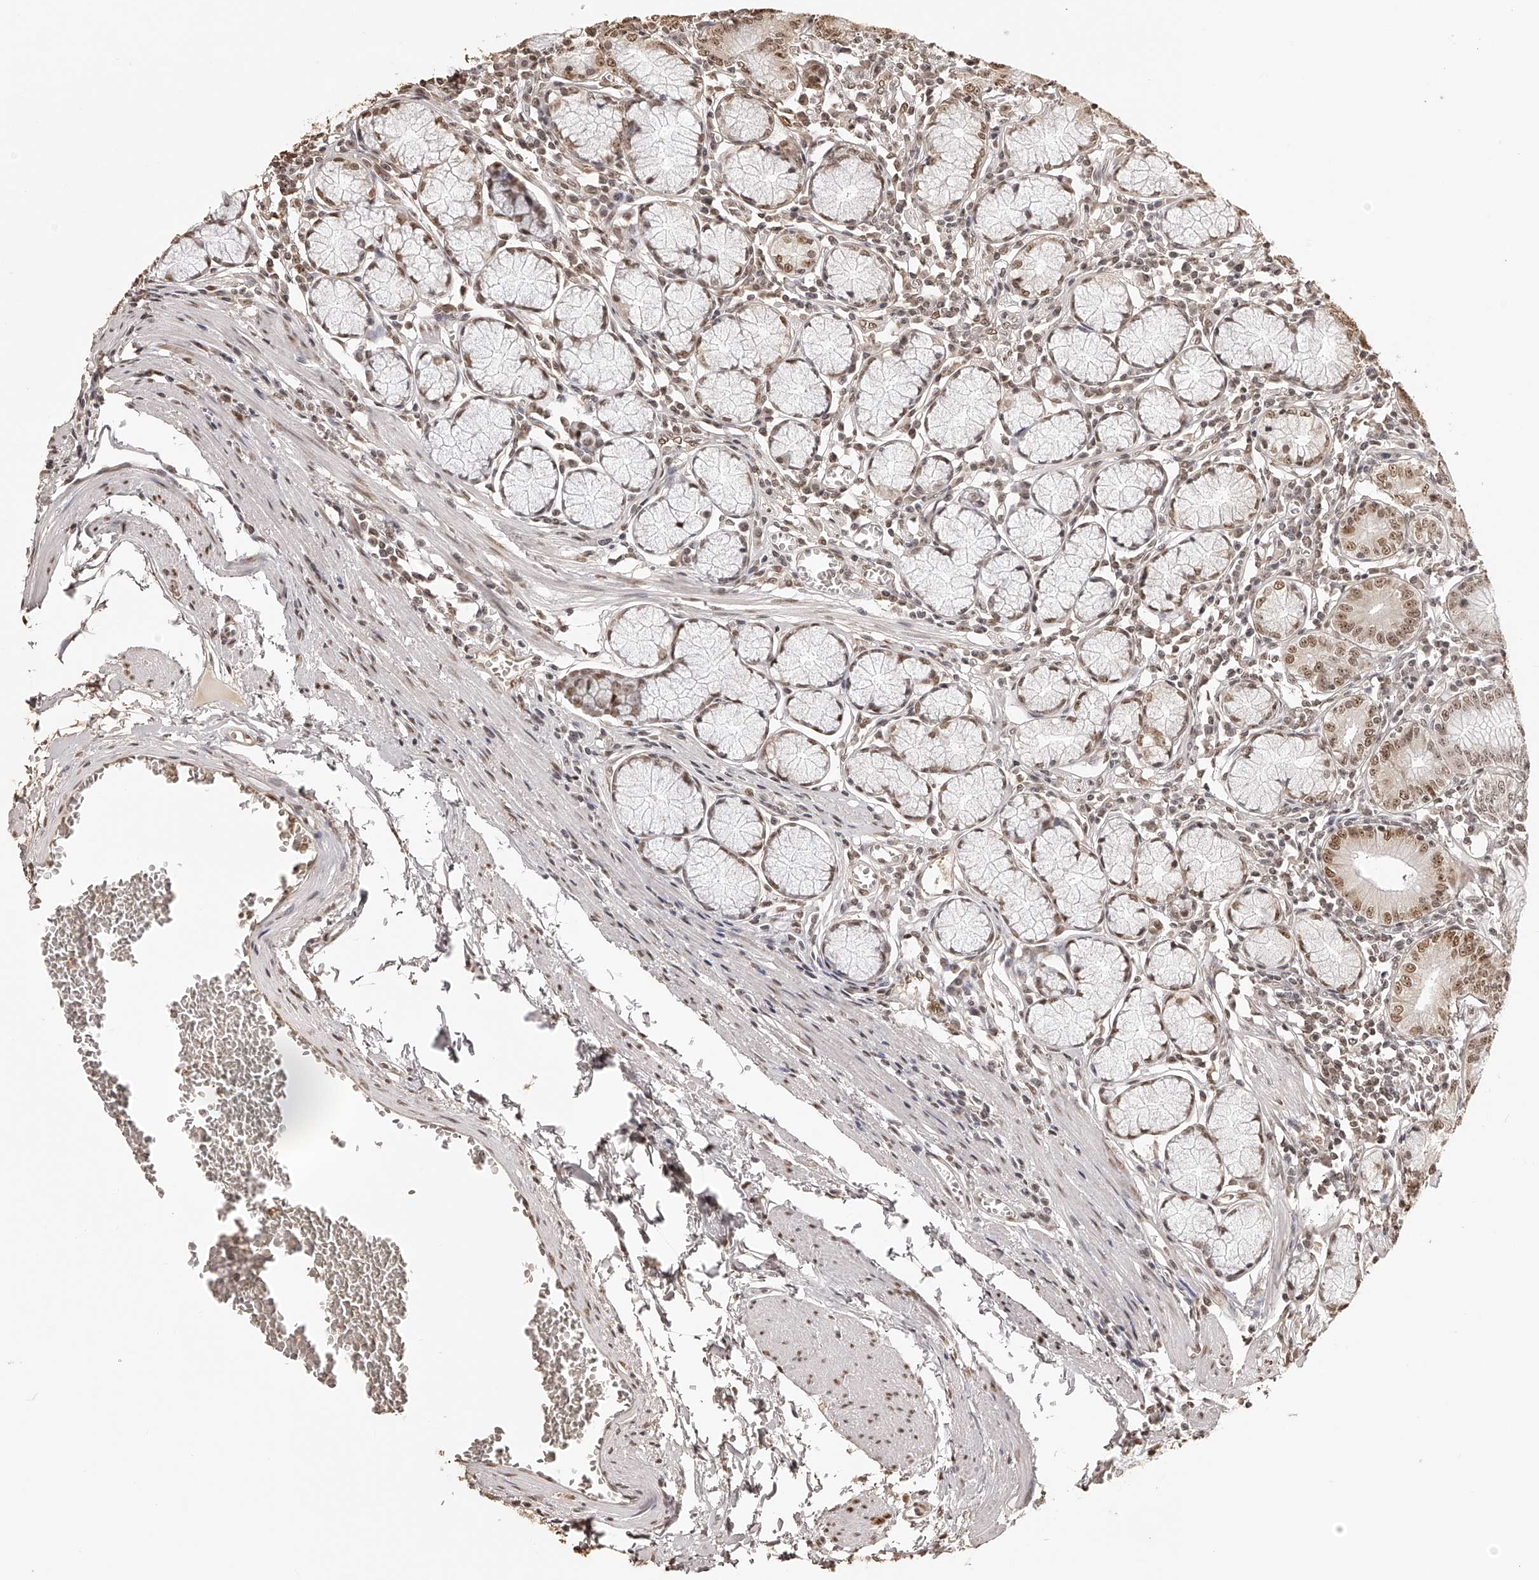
{"staining": {"intensity": "moderate", "quantity": ">75%", "location": "nuclear"}, "tissue": "stomach", "cell_type": "Glandular cells", "image_type": "normal", "snomed": [{"axis": "morphology", "description": "Normal tissue, NOS"}, {"axis": "topography", "description": "Stomach"}], "caption": "Brown immunohistochemical staining in unremarkable stomach reveals moderate nuclear staining in approximately >75% of glandular cells.", "gene": "ZNF503", "patient": {"sex": "male", "age": 55}}